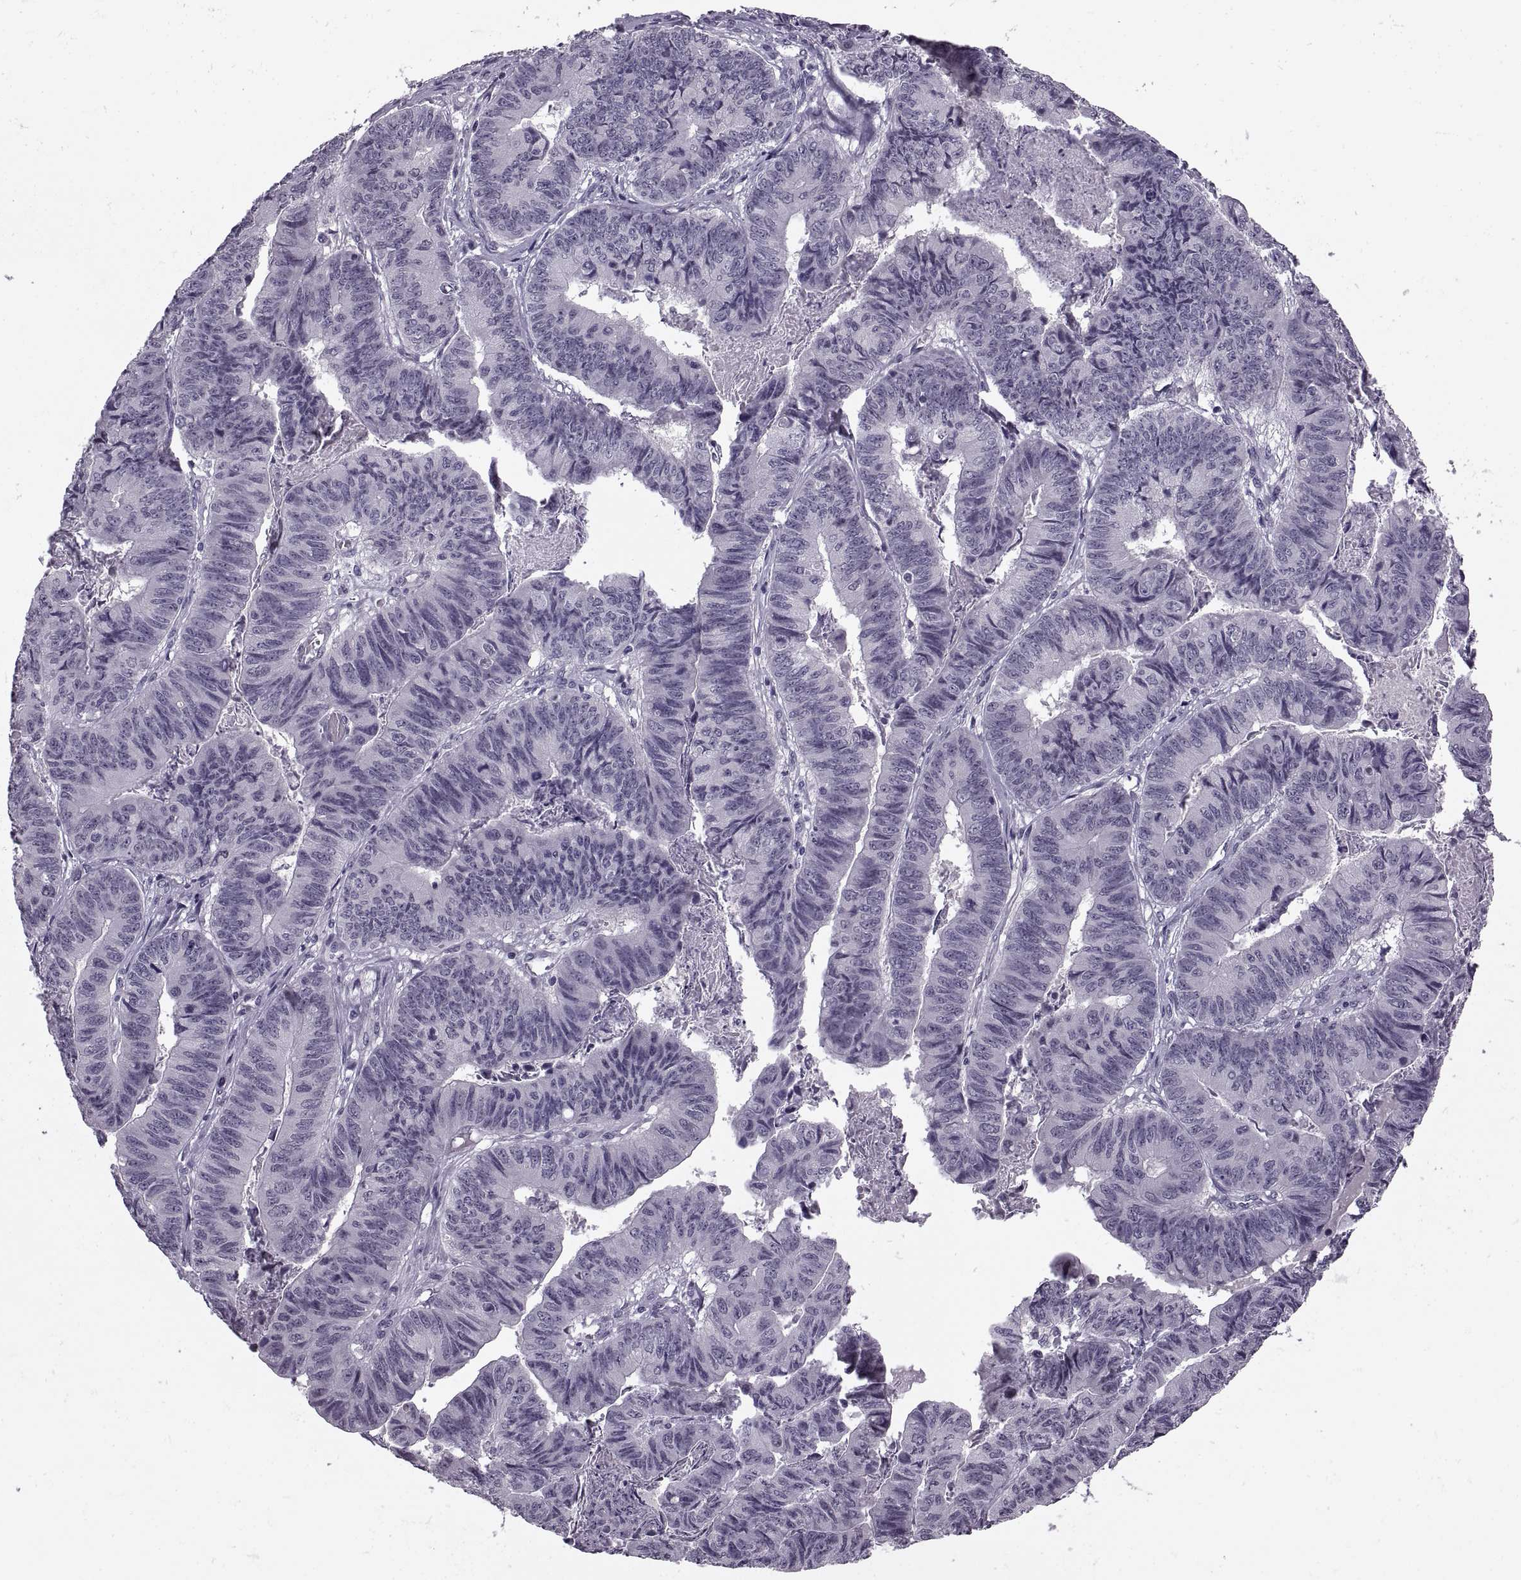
{"staining": {"intensity": "negative", "quantity": "none", "location": "none"}, "tissue": "stomach cancer", "cell_type": "Tumor cells", "image_type": "cancer", "snomed": [{"axis": "morphology", "description": "Adenocarcinoma, NOS"}, {"axis": "topography", "description": "Stomach, lower"}], "caption": "Immunohistochemistry (IHC) micrograph of human stomach adenocarcinoma stained for a protein (brown), which shows no positivity in tumor cells.", "gene": "PAGE5", "patient": {"sex": "male", "age": 77}}